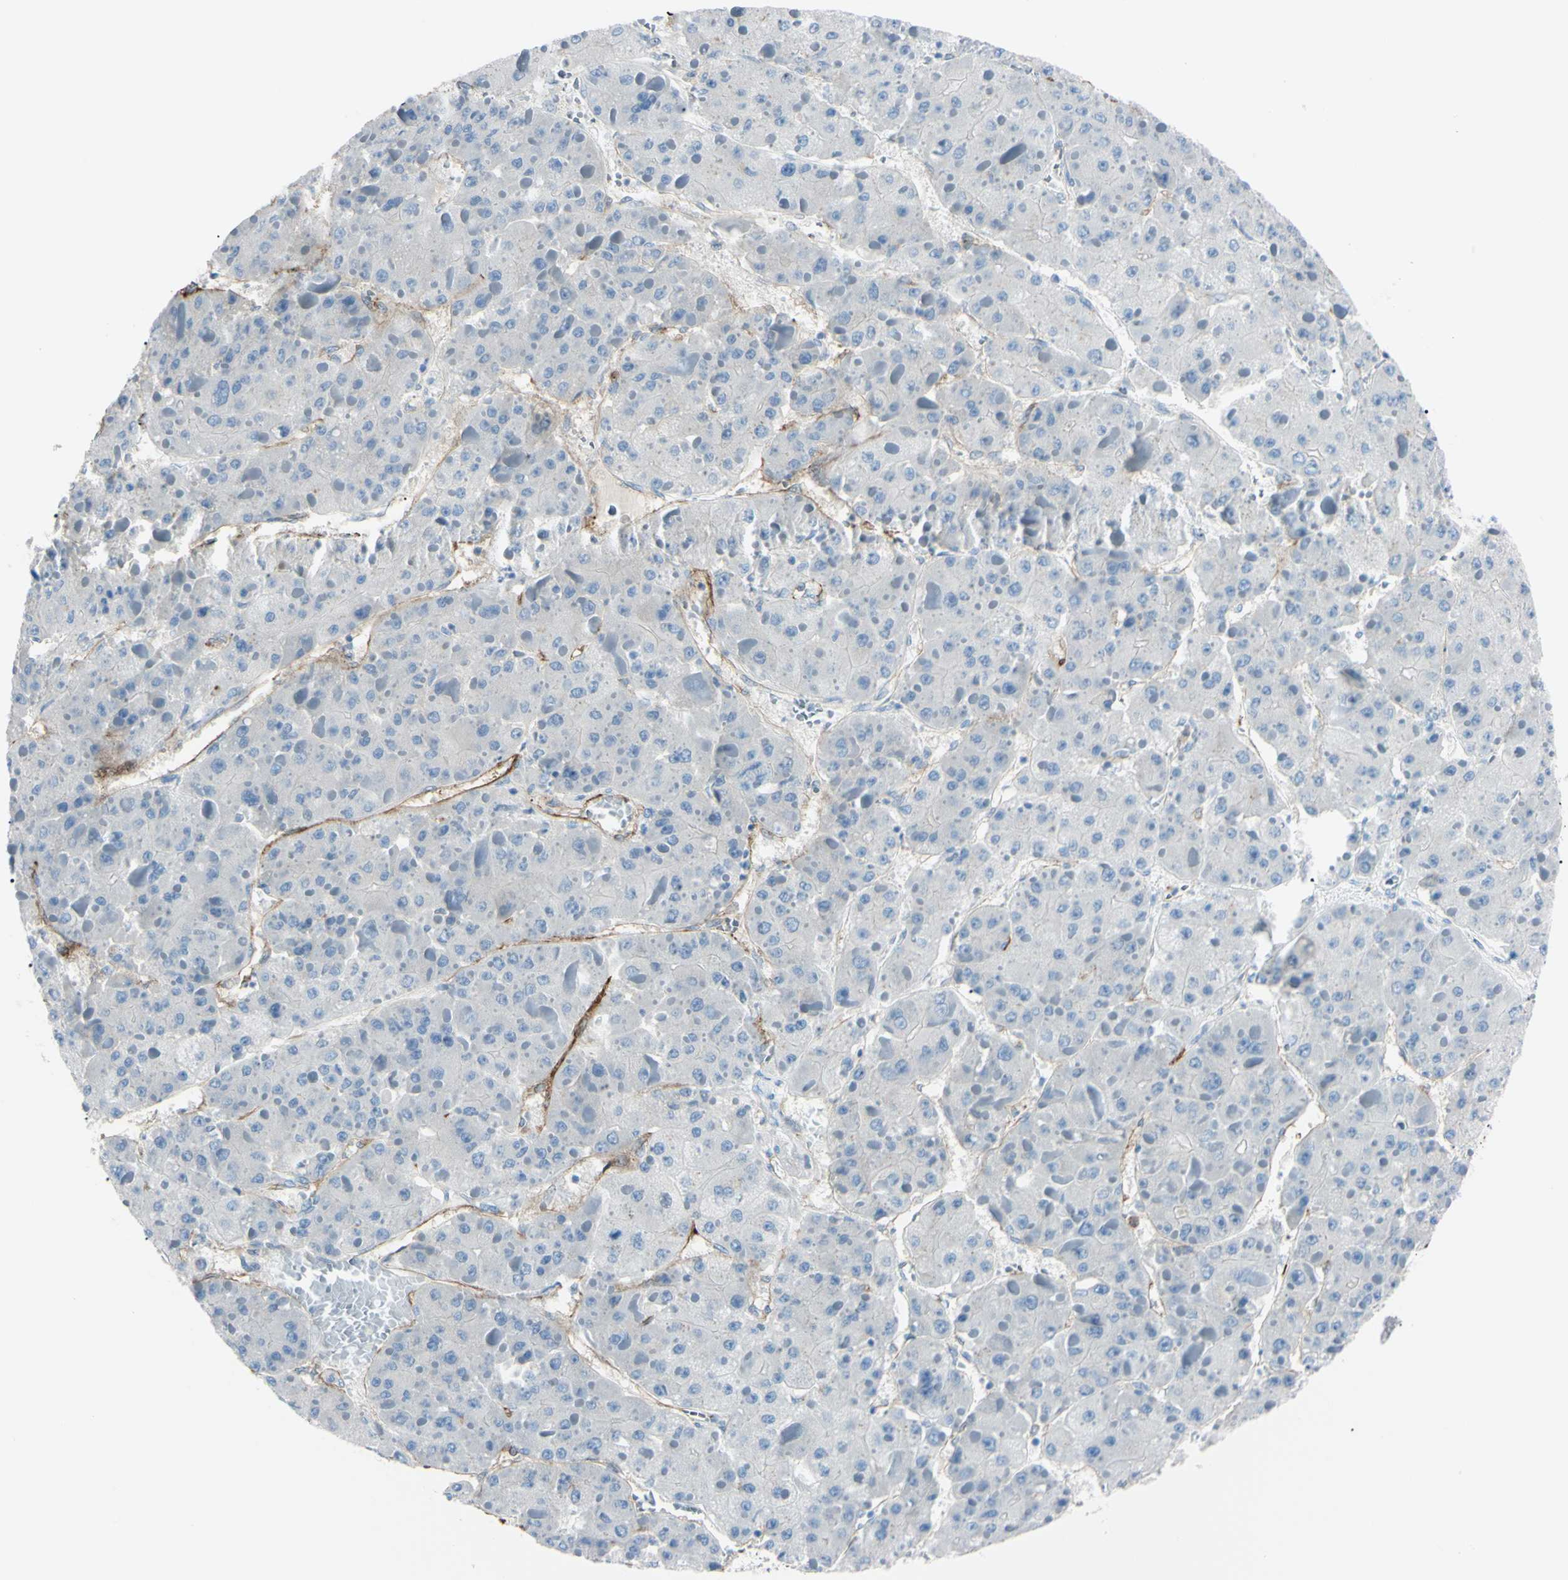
{"staining": {"intensity": "negative", "quantity": "none", "location": "none"}, "tissue": "liver cancer", "cell_type": "Tumor cells", "image_type": "cancer", "snomed": [{"axis": "morphology", "description": "Carcinoma, Hepatocellular, NOS"}, {"axis": "topography", "description": "Liver"}], "caption": "Immunohistochemistry photomicrograph of human liver cancer (hepatocellular carcinoma) stained for a protein (brown), which demonstrates no positivity in tumor cells.", "gene": "FOLH1", "patient": {"sex": "female", "age": 73}}